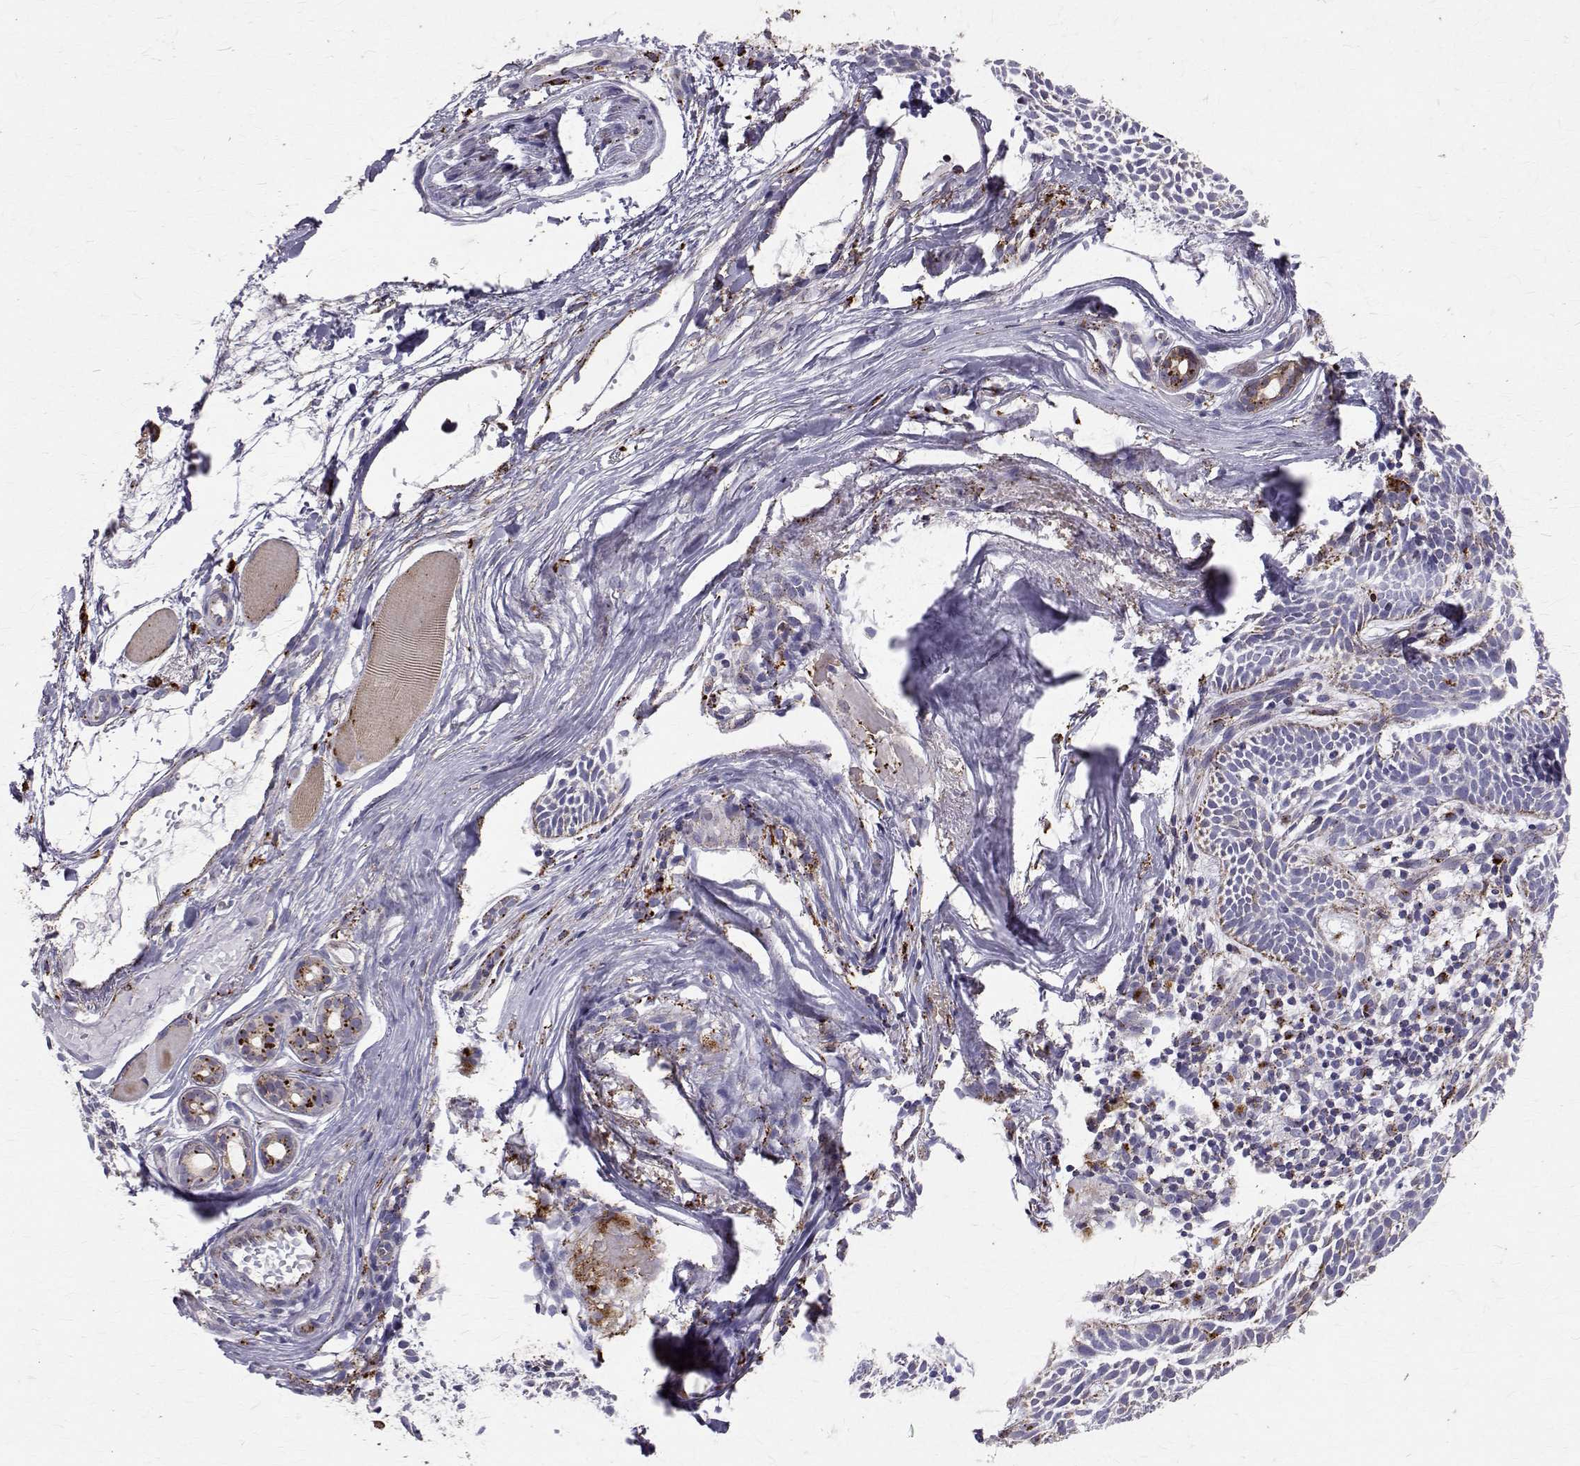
{"staining": {"intensity": "negative", "quantity": "none", "location": "none"}, "tissue": "skin cancer", "cell_type": "Tumor cells", "image_type": "cancer", "snomed": [{"axis": "morphology", "description": "Basal cell carcinoma"}, {"axis": "topography", "description": "Skin"}], "caption": "DAB (3,3'-diaminobenzidine) immunohistochemical staining of basal cell carcinoma (skin) reveals no significant staining in tumor cells.", "gene": "TPP1", "patient": {"sex": "male", "age": 83}}